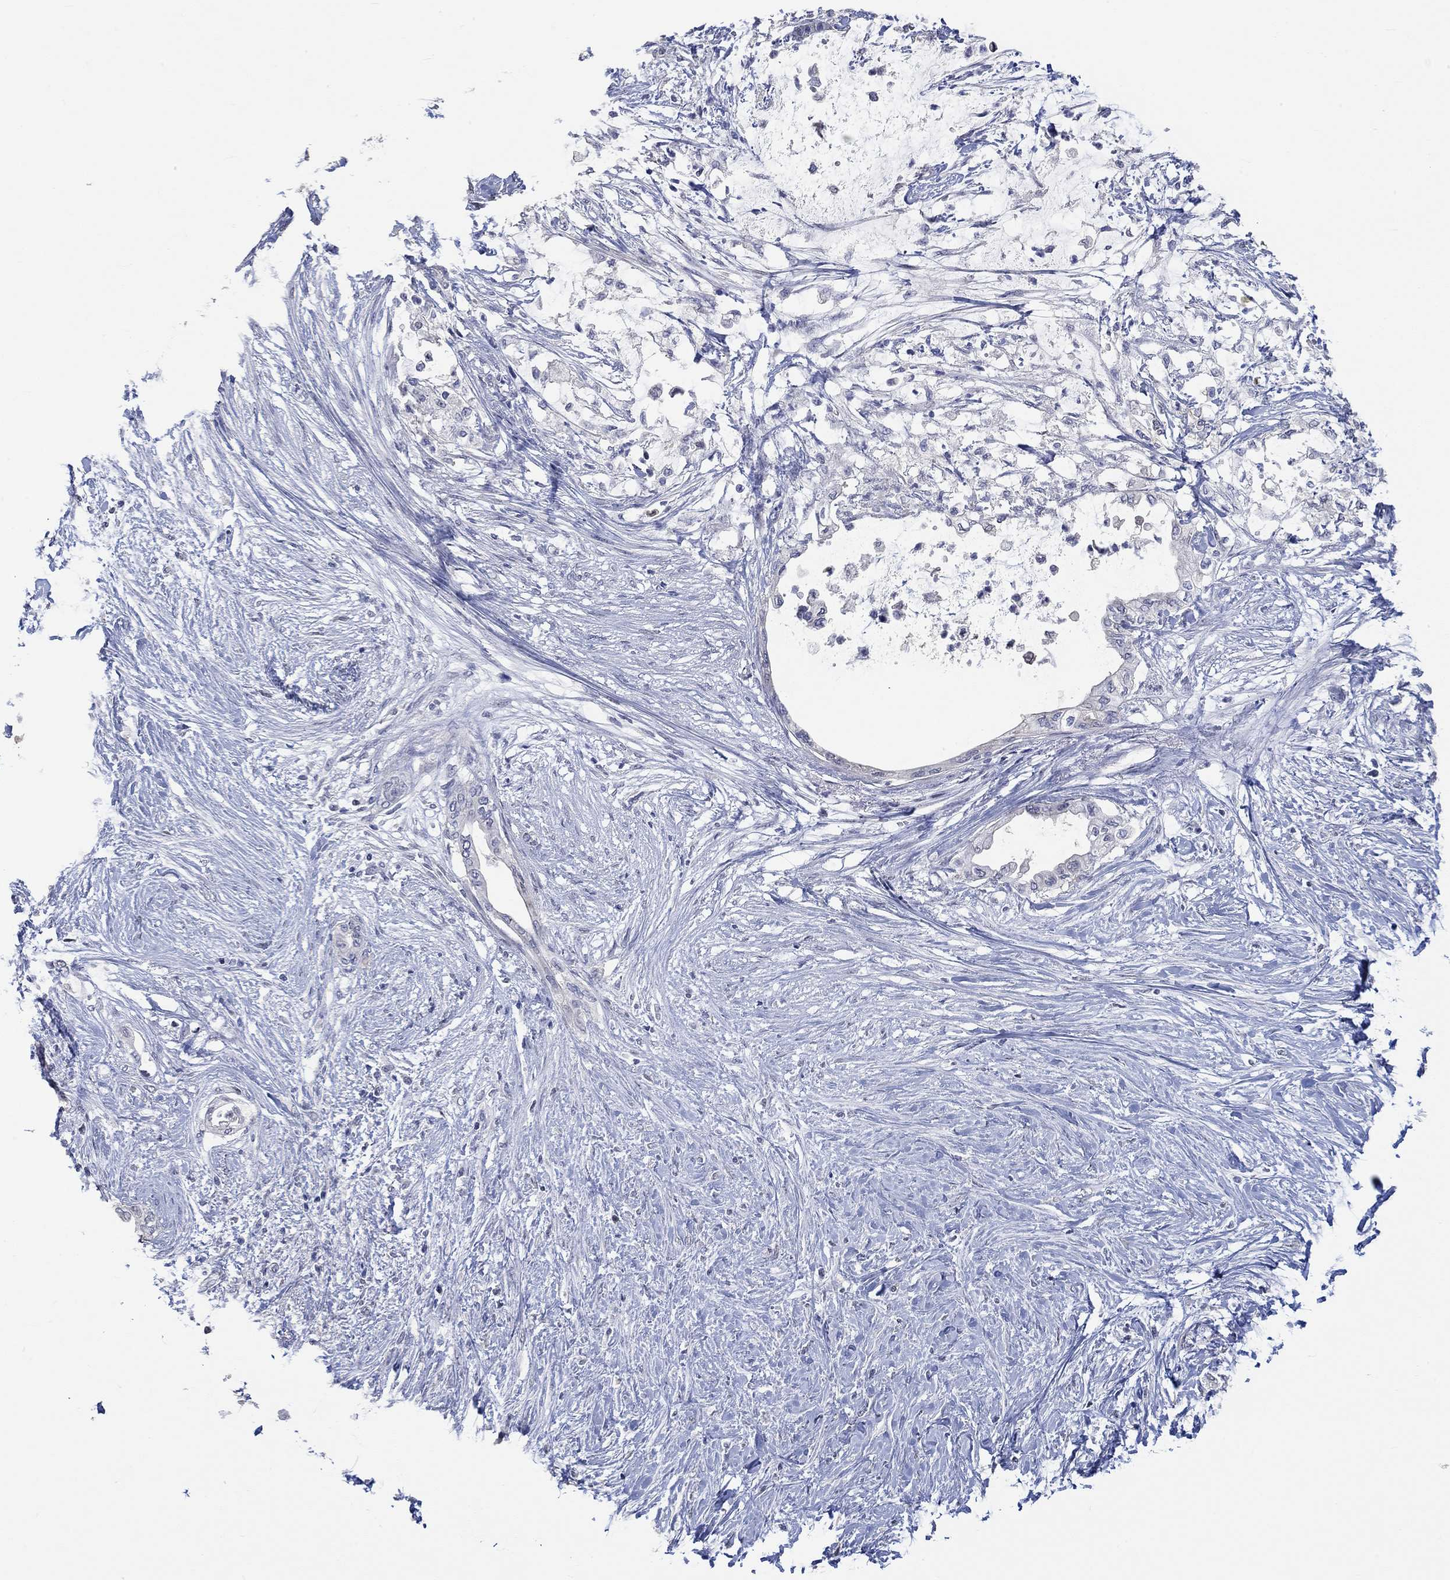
{"staining": {"intensity": "negative", "quantity": "none", "location": "none"}, "tissue": "pancreatic cancer", "cell_type": "Tumor cells", "image_type": "cancer", "snomed": [{"axis": "morphology", "description": "Normal tissue, NOS"}, {"axis": "morphology", "description": "Adenocarcinoma, NOS"}, {"axis": "topography", "description": "Pancreas"}, {"axis": "topography", "description": "Duodenum"}], "caption": "Tumor cells show no significant protein positivity in pancreatic adenocarcinoma.", "gene": "PNMA5", "patient": {"sex": "female", "age": 60}}